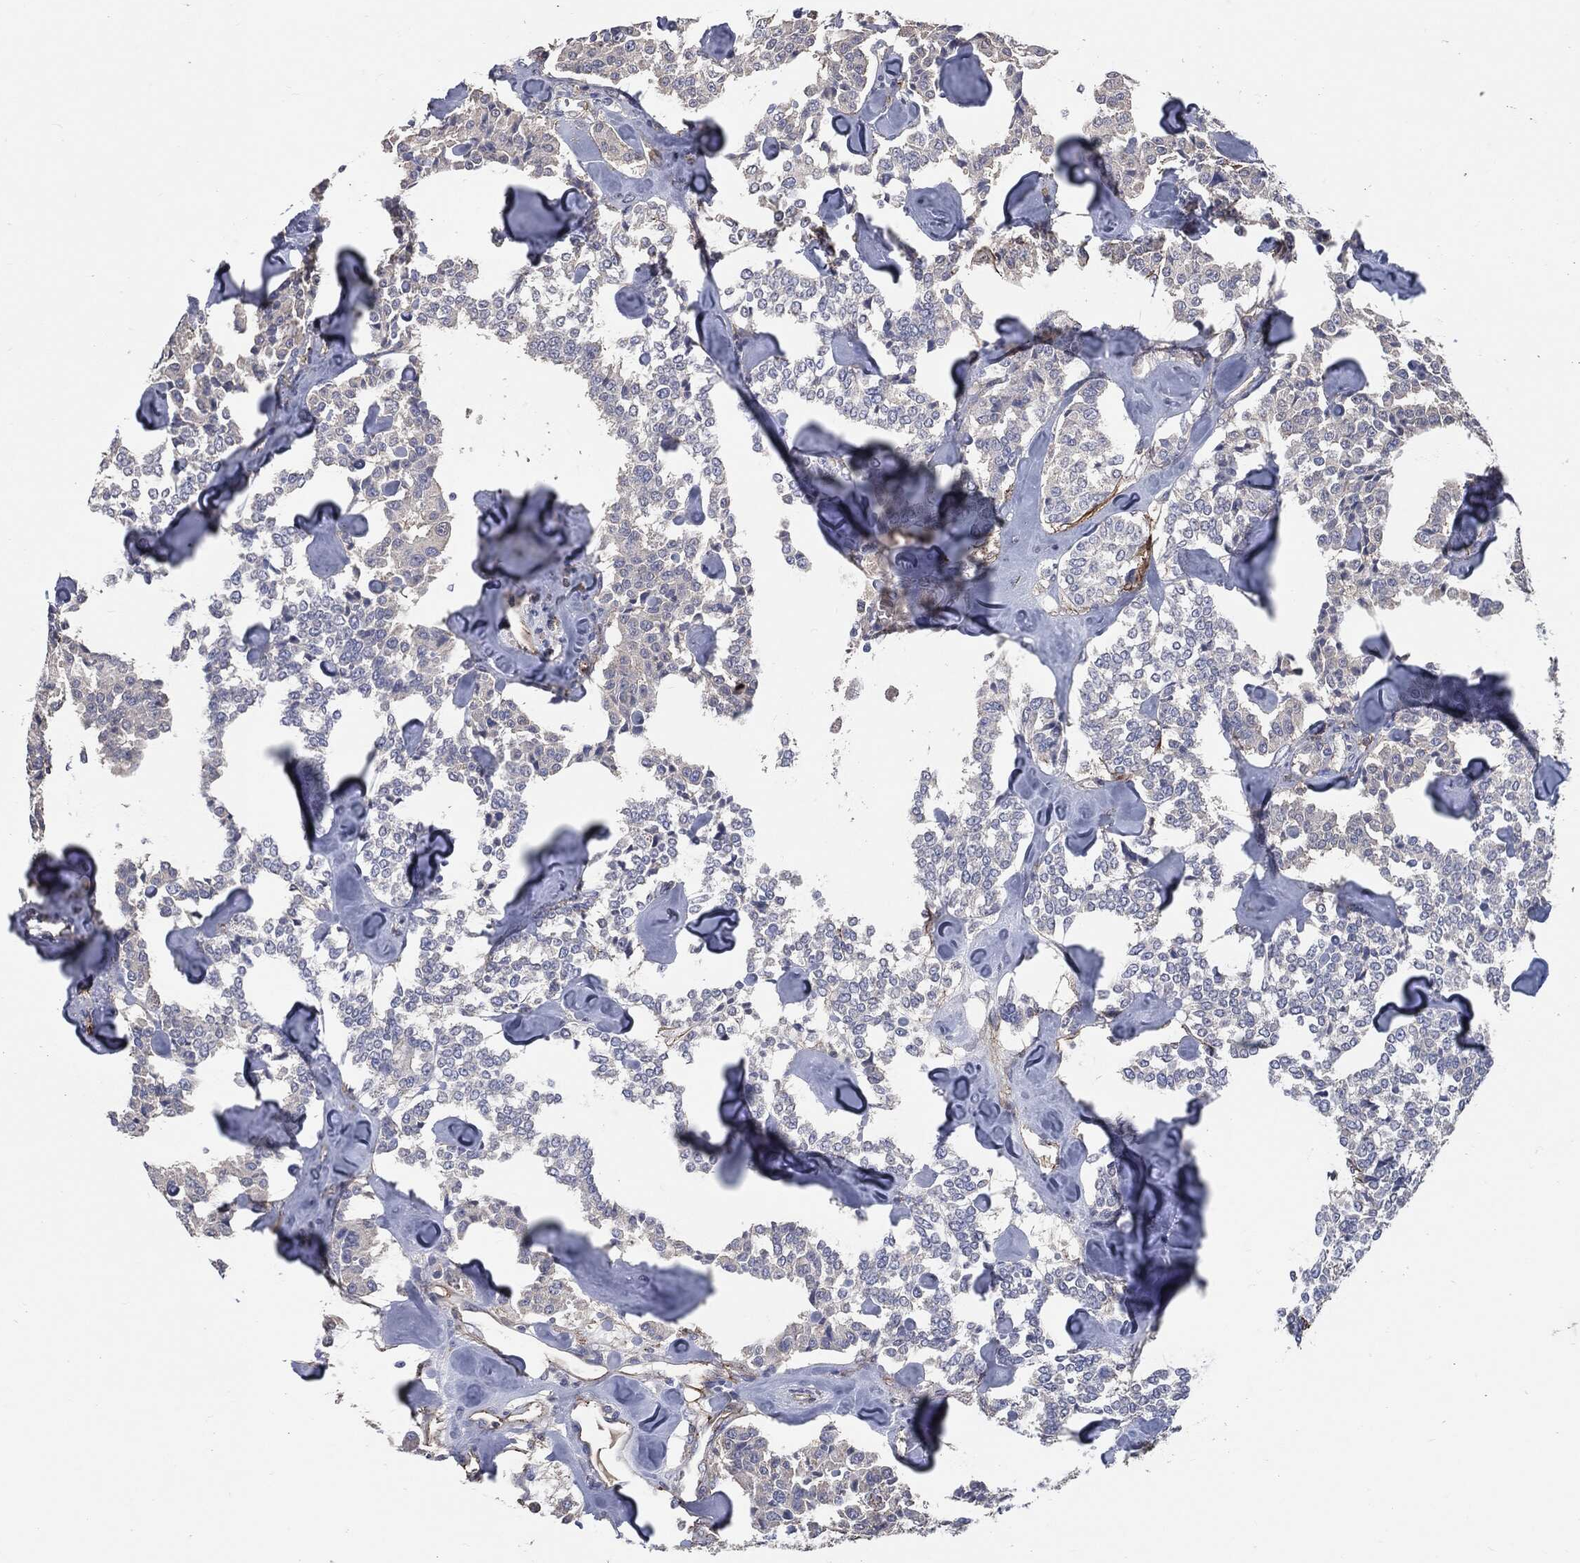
{"staining": {"intensity": "negative", "quantity": "none", "location": "none"}, "tissue": "carcinoid", "cell_type": "Tumor cells", "image_type": "cancer", "snomed": [{"axis": "morphology", "description": "Carcinoid, malignant, NOS"}, {"axis": "topography", "description": "Pancreas"}], "caption": "A histopathology image of carcinoid stained for a protein exhibits no brown staining in tumor cells.", "gene": "SVIL", "patient": {"sex": "male", "age": 41}}